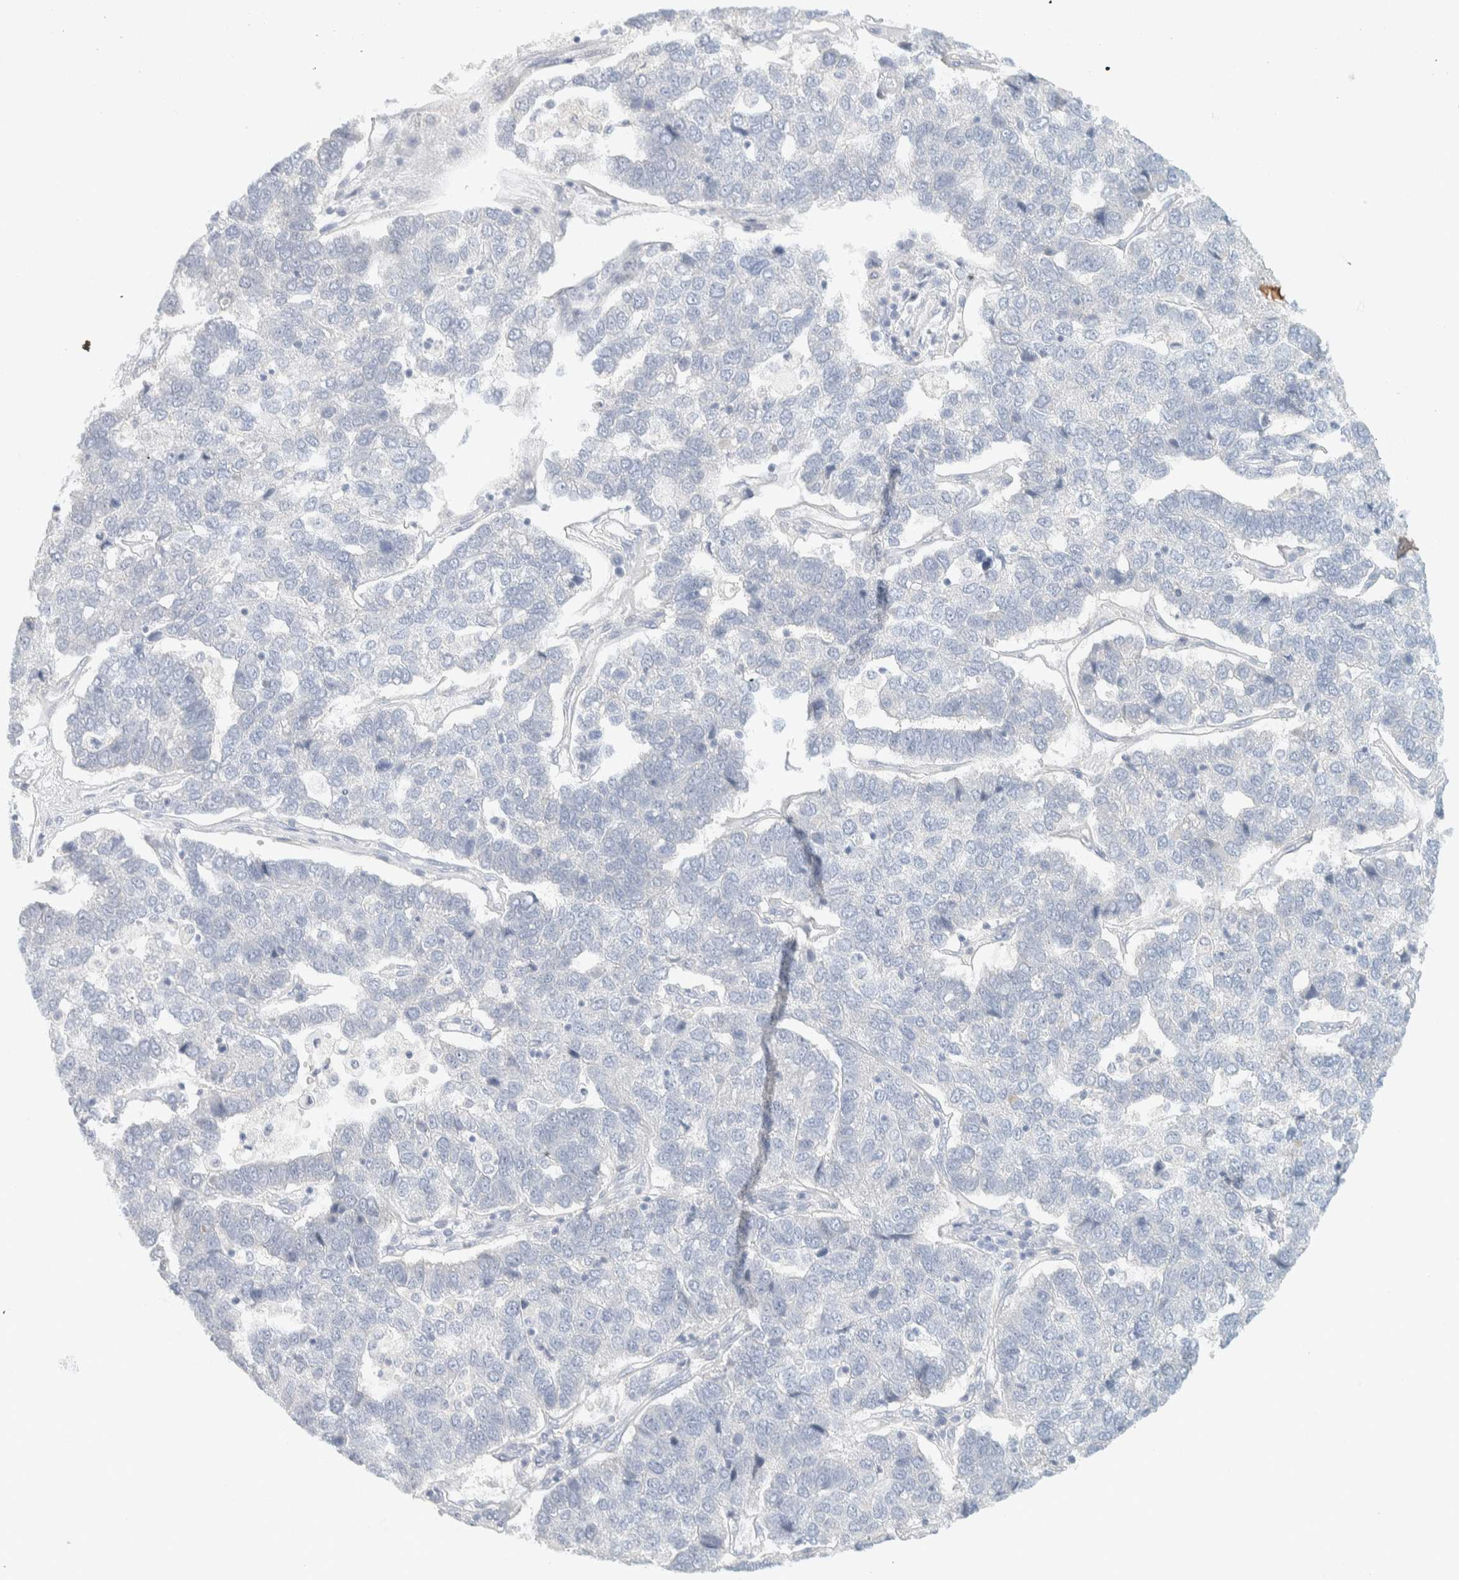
{"staining": {"intensity": "negative", "quantity": "none", "location": "none"}, "tissue": "pancreatic cancer", "cell_type": "Tumor cells", "image_type": "cancer", "snomed": [{"axis": "morphology", "description": "Adenocarcinoma, NOS"}, {"axis": "topography", "description": "Pancreas"}], "caption": "The image reveals no significant staining in tumor cells of pancreatic cancer (adenocarcinoma).", "gene": "ALOX12B", "patient": {"sex": "female", "age": 61}}